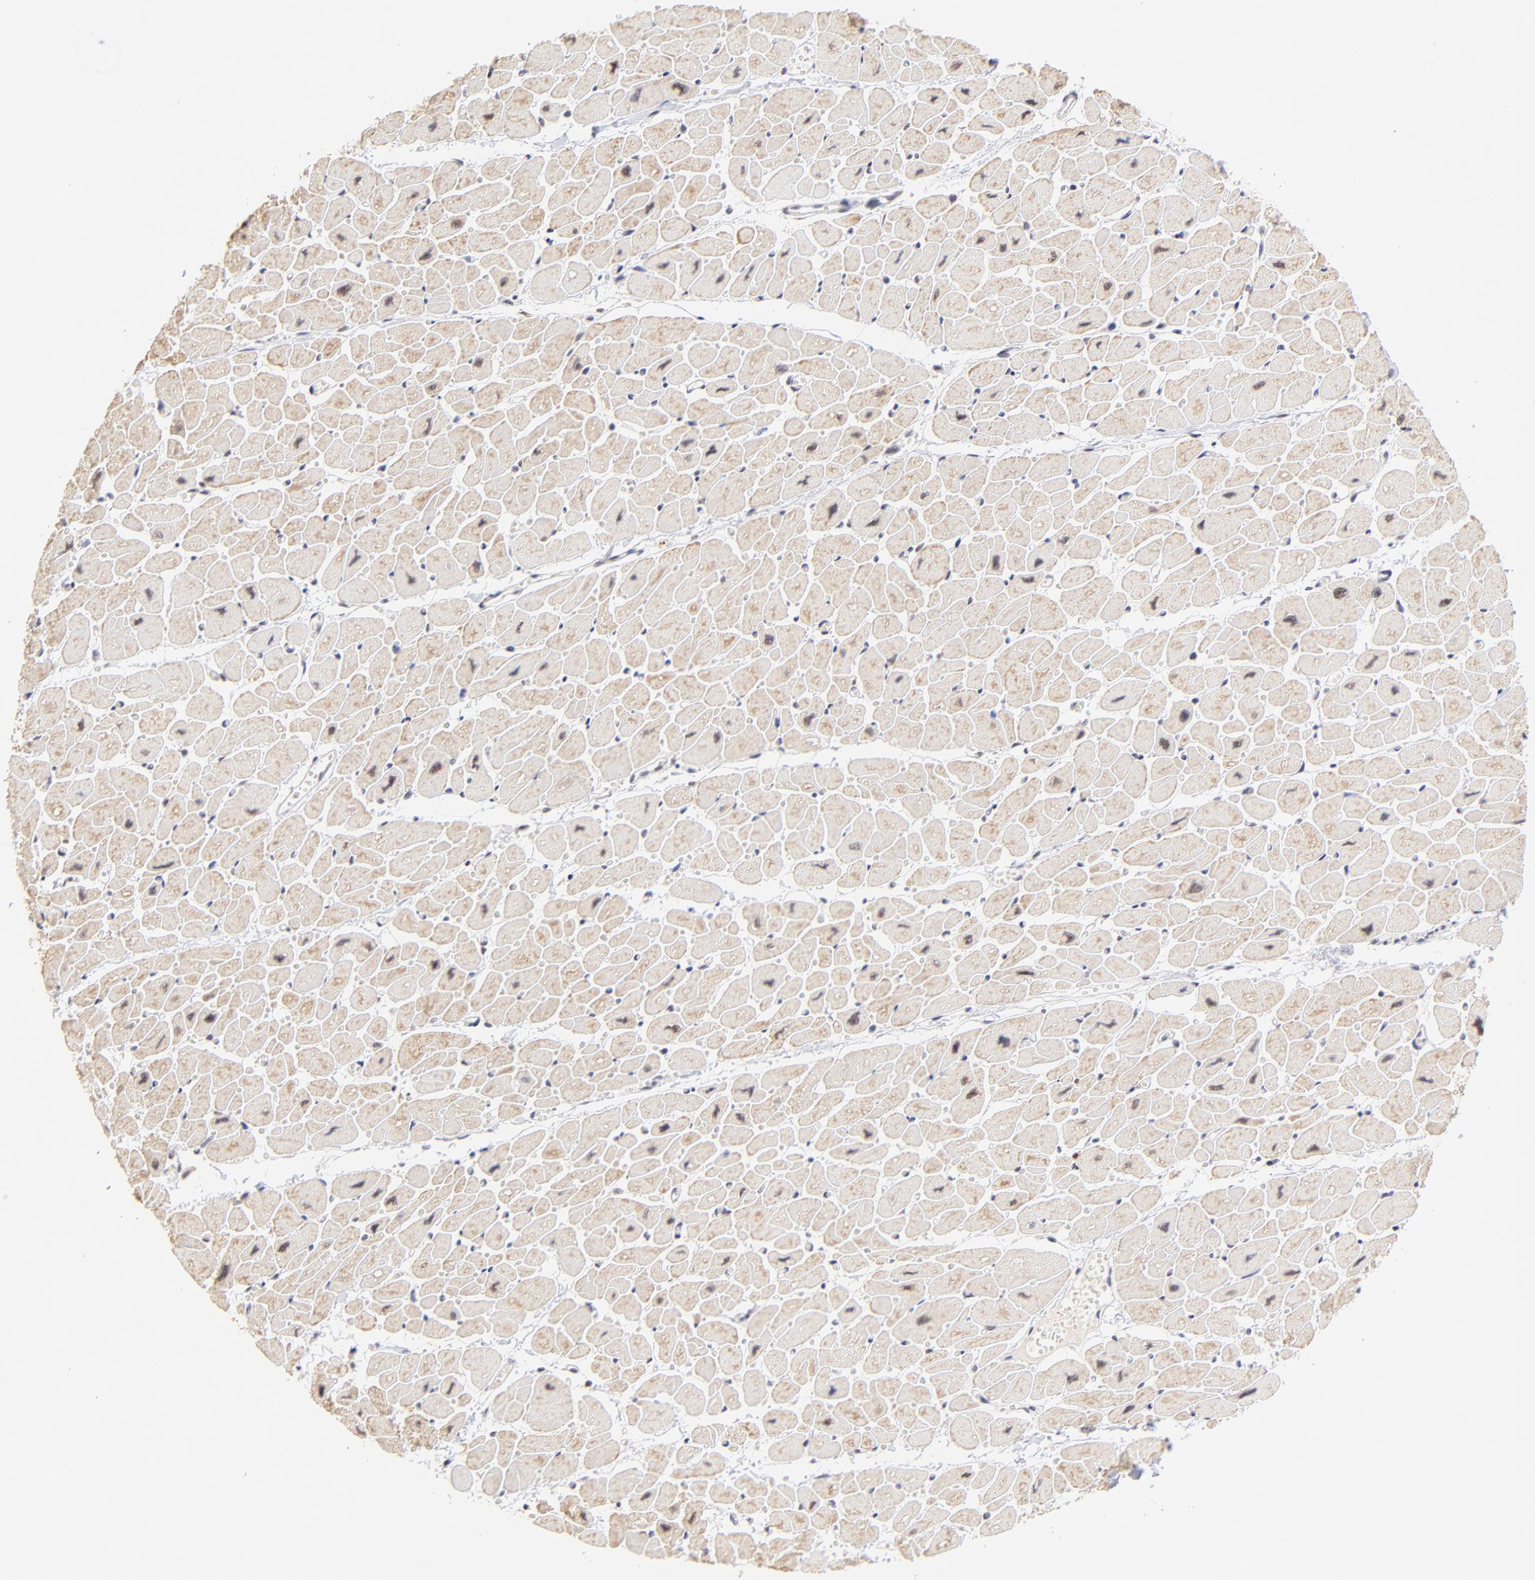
{"staining": {"intensity": "weak", "quantity": "25%-75%", "location": "nuclear"}, "tissue": "heart muscle", "cell_type": "Cardiomyocytes", "image_type": "normal", "snomed": [{"axis": "morphology", "description": "Normal tissue, NOS"}, {"axis": "topography", "description": "Heart"}], "caption": "Immunohistochemistry photomicrograph of benign heart muscle: heart muscle stained using immunohistochemistry reveals low levels of weak protein expression localized specifically in the nuclear of cardiomyocytes, appearing as a nuclear brown color.", "gene": "ZNF670", "patient": {"sex": "female", "age": 54}}